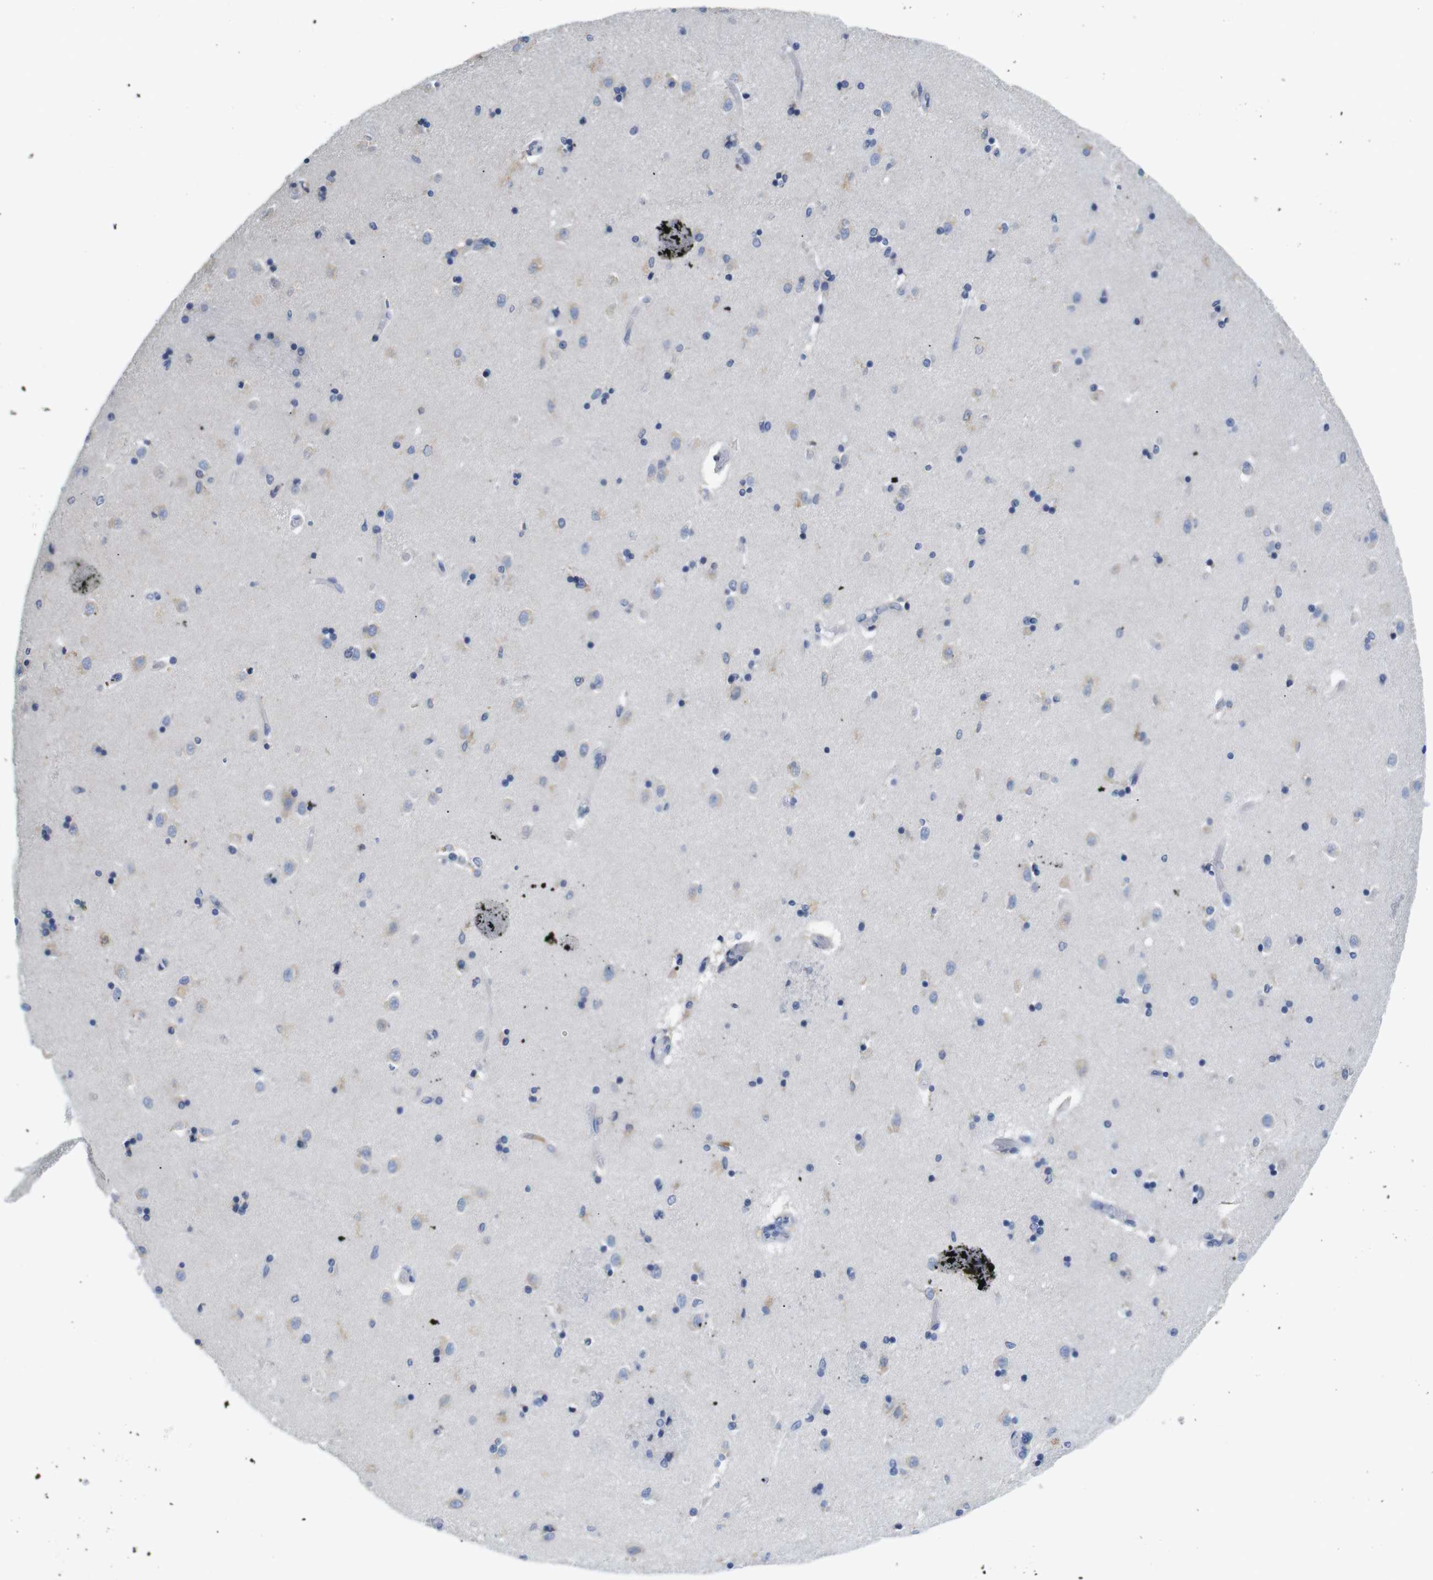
{"staining": {"intensity": "negative", "quantity": "none", "location": "none"}, "tissue": "caudate", "cell_type": "Glial cells", "image_type": "normal", "snomed": [{"axis": "morphology", "description": "Normal tissue, NOS"}, {"axis": "topography", "description": "Lateral ventricle wall"}], "caption": "Protein analysis of normal caudate displays no significant positivity in glial cells. (DAB IHC, high magnification).", "gene": "NEBL", "patient": {"sex": "female", "age": 54}}